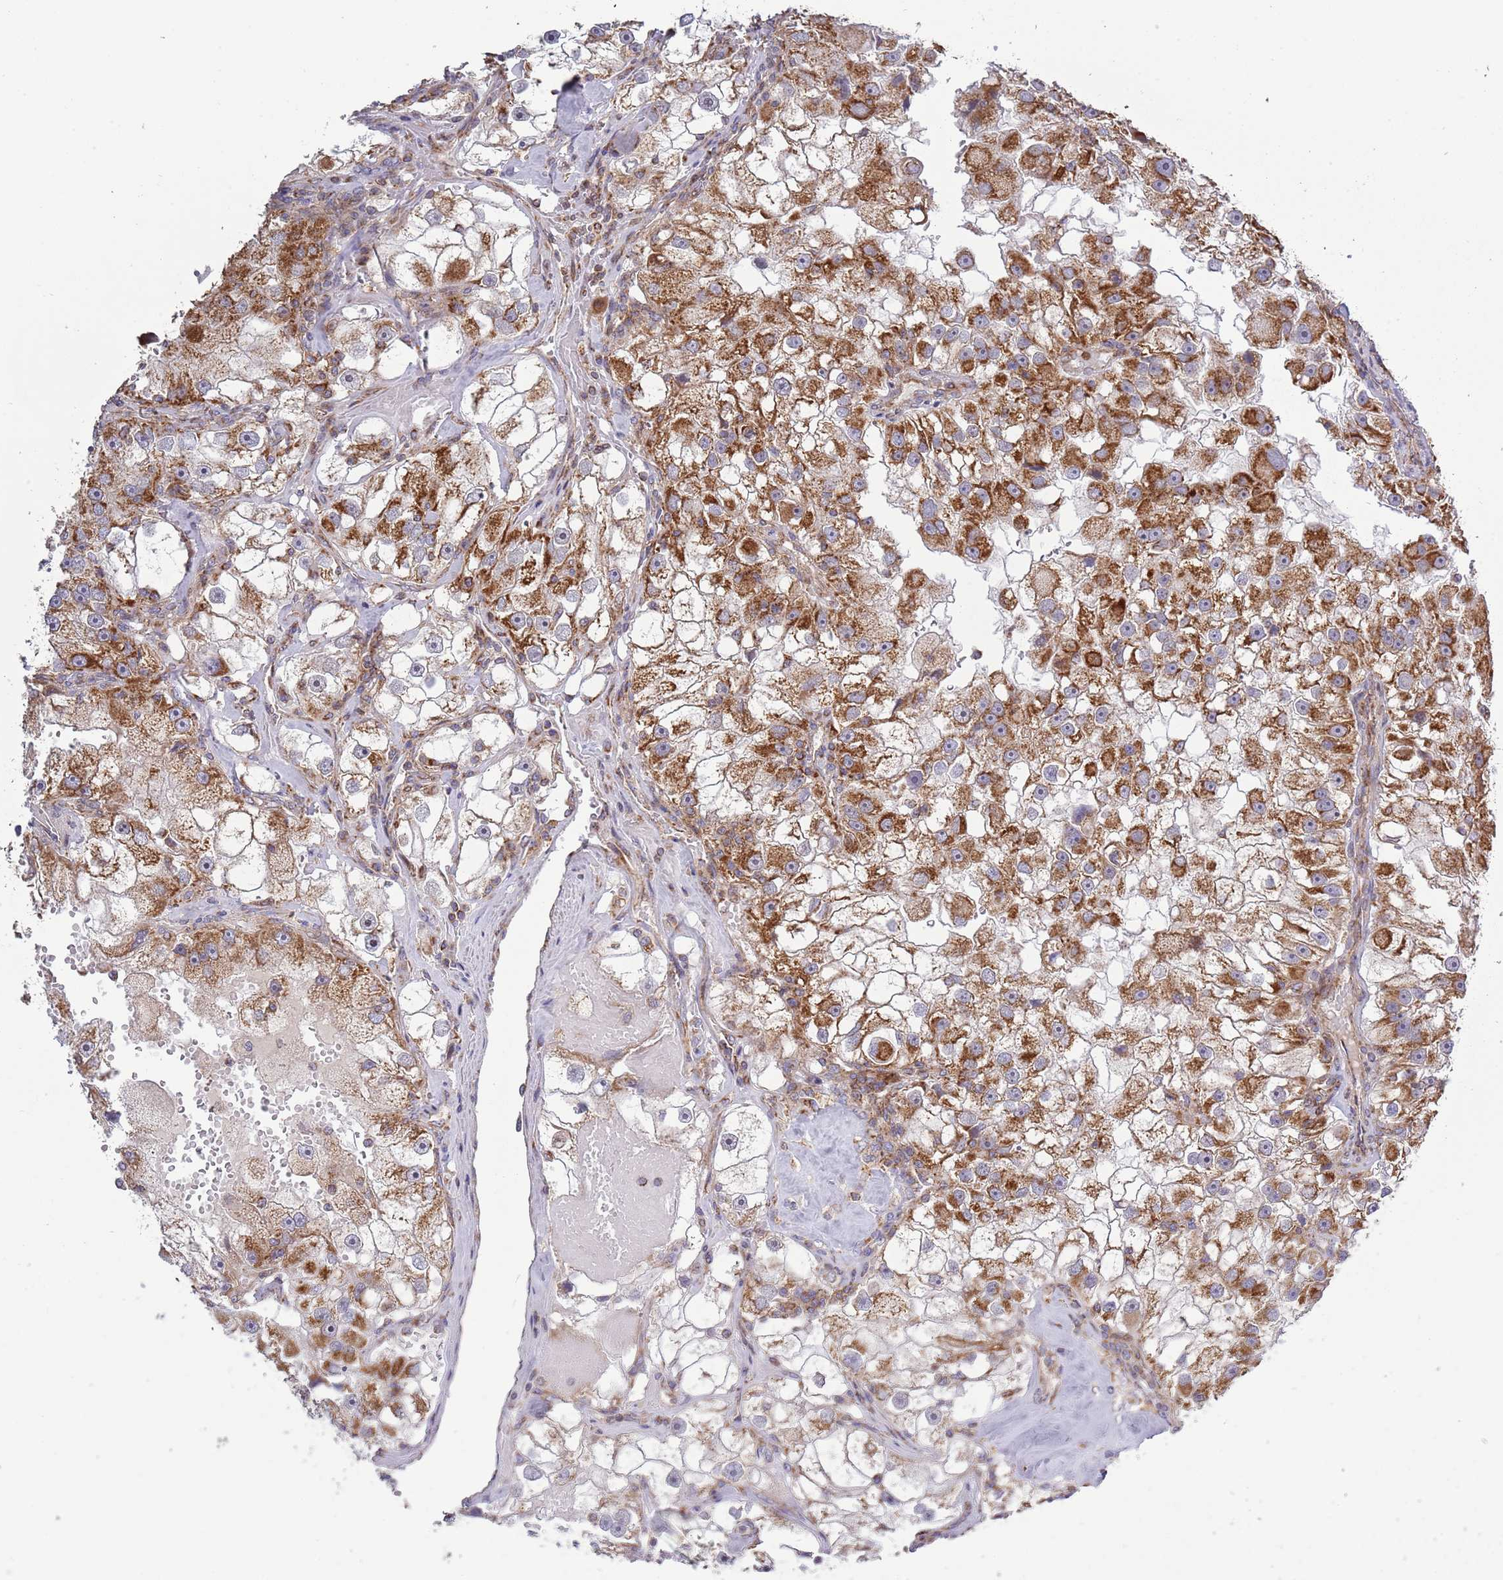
{"staining": {"intensity": "strong", "quantity": "25%-75%", "location": "cytoplasmic/membranous"}, "tissue": "renal cancer", "cell_type": "Tumor cells", "image_type": "cancer", "snomed": [{"axis": "morphology", "description": "Adenocarcinoma, NOS"}, {"axis": "topography", "description": "Kidney"}], "caption": "Tumor cells show strong cytoplasmic/membranous staining in approximately 25%-75% of cells in renal cancer.", "gene": "IRS4", "patient": {"sex": "male", "age": 63}}